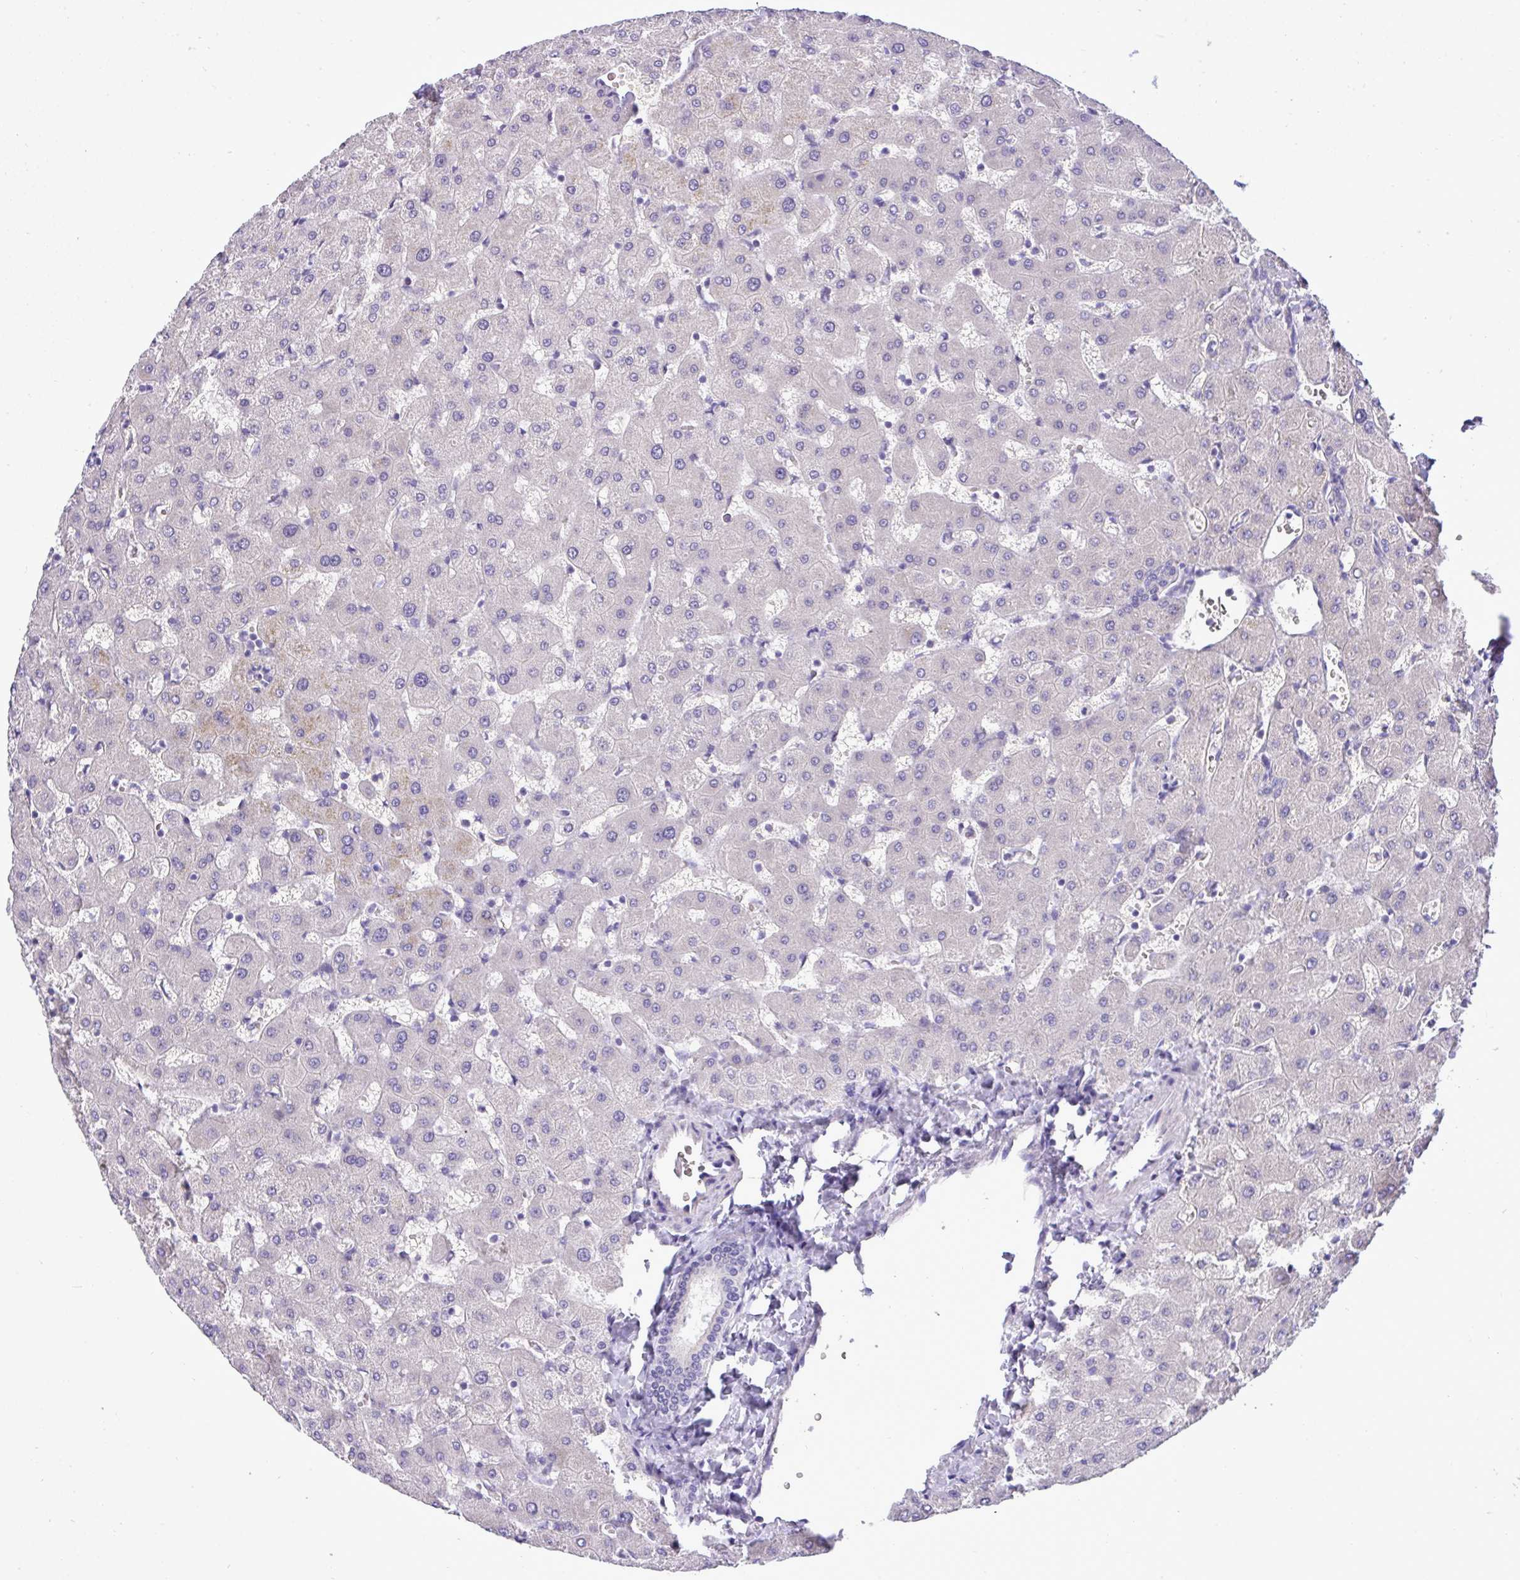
{"staining": {"intensity": "negative", "quantity": "none", "location": "none"}, "tissue": "liver", "cell_type": "Cholangiocytes", "image_type": "normal", "snomed": [{"axis": "morphology", "description": "Normal tissue, NOS"}, {"axis": "topography", "description": "Liver"}], "caption": "The image exhibits no significant staining in cholangiocytes of liver.", "gene": "ST8SIA2", "patient": {"sex": "female", "age": 63}}